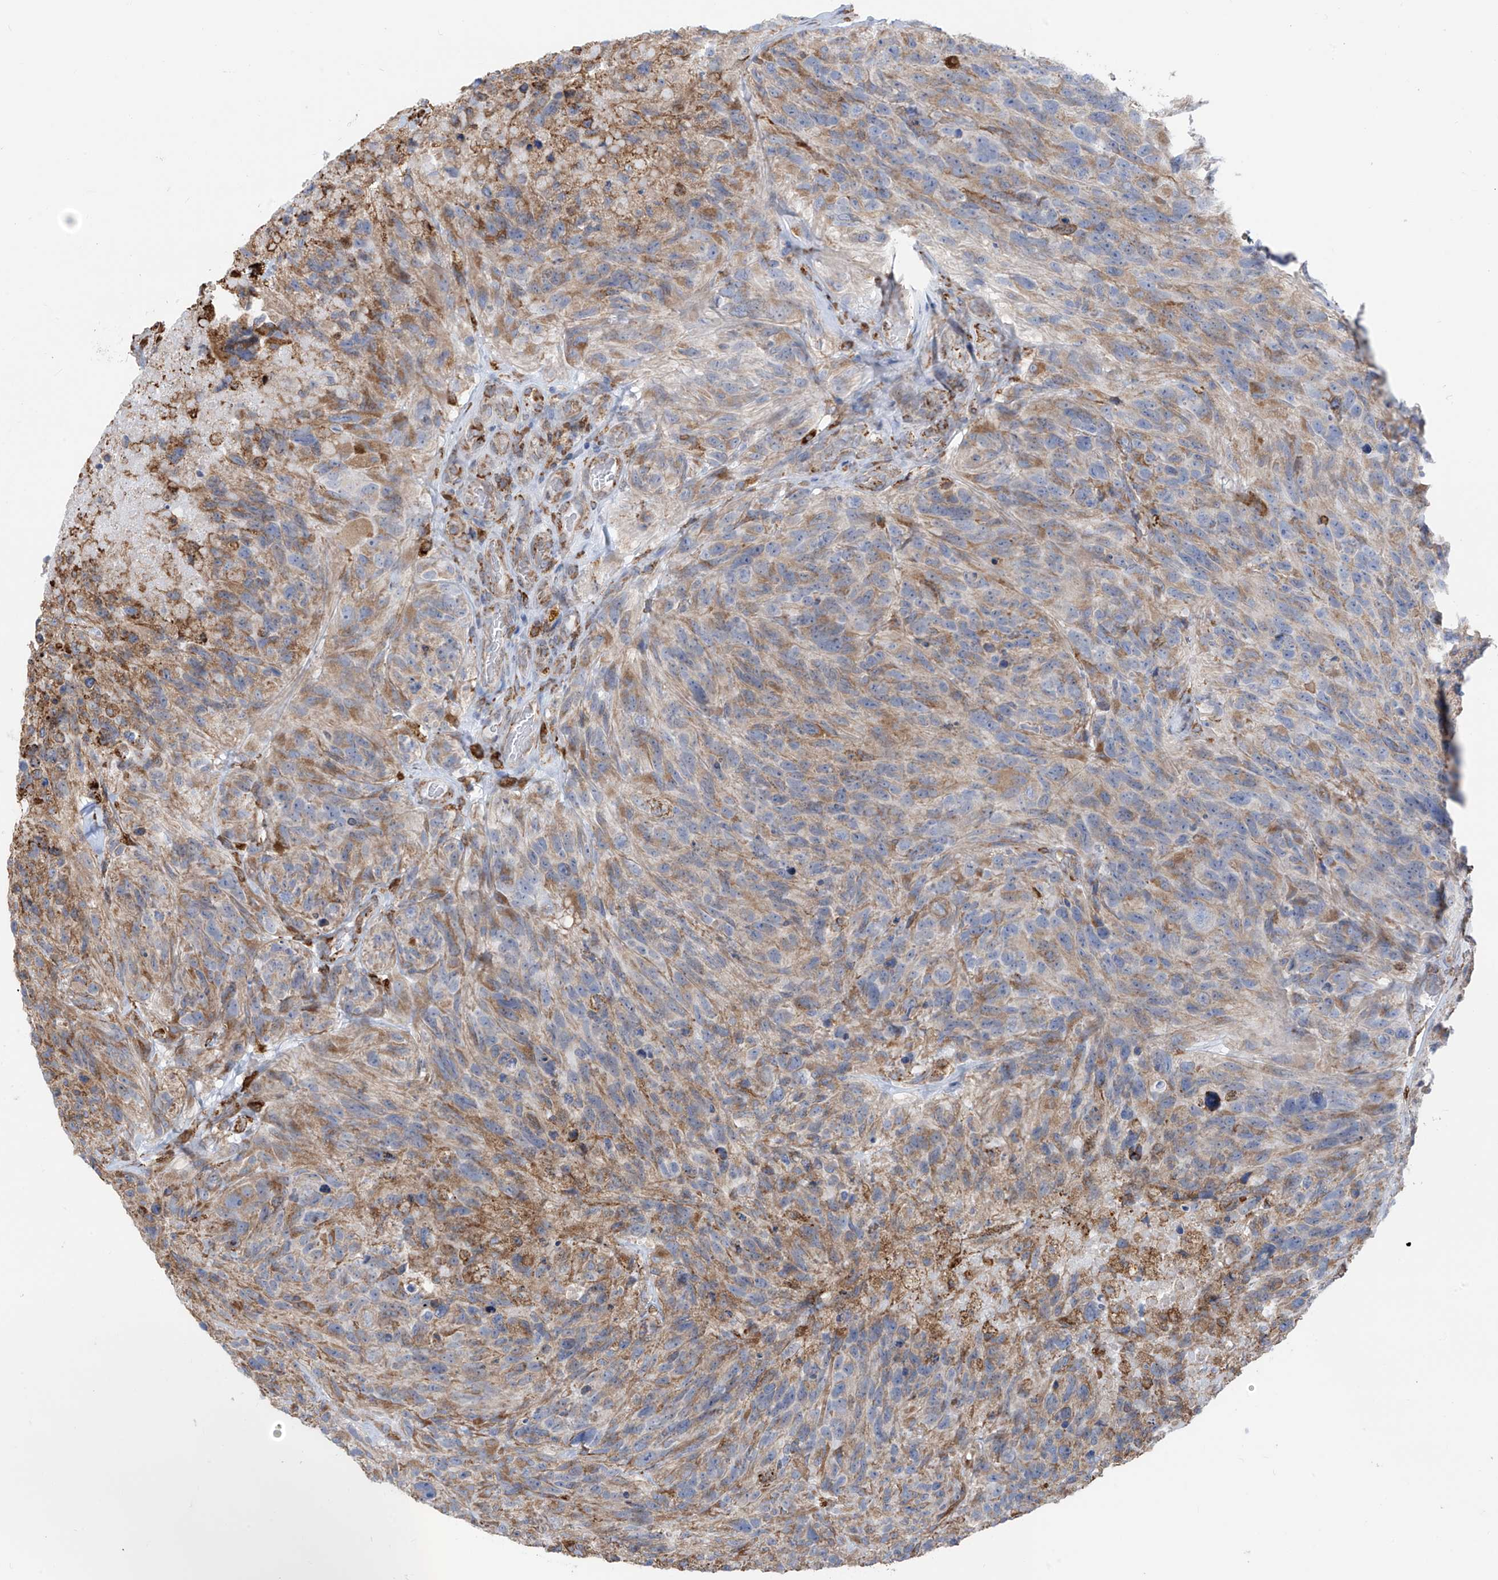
{"staining": {"intensity": "moderate", "quantity": ">75%", "location": "cytoplasmic/membranous"}, "tissue": "glioma", "cell_type": "Tumor cells", "image_type": "cancer", "snomed": [{"axis": "morphology", "description": "Glioma, malignant, High grade"}, {"axis": "topography", "description": "Brain"}], "caption": "A brown stain labels moderate cytoplasmic/membranous staining of a protein in malignant glioma (high-grade) tumor cells.", "gene": "ZNF354C", "patient": {"sex": "male", "age": 69}}